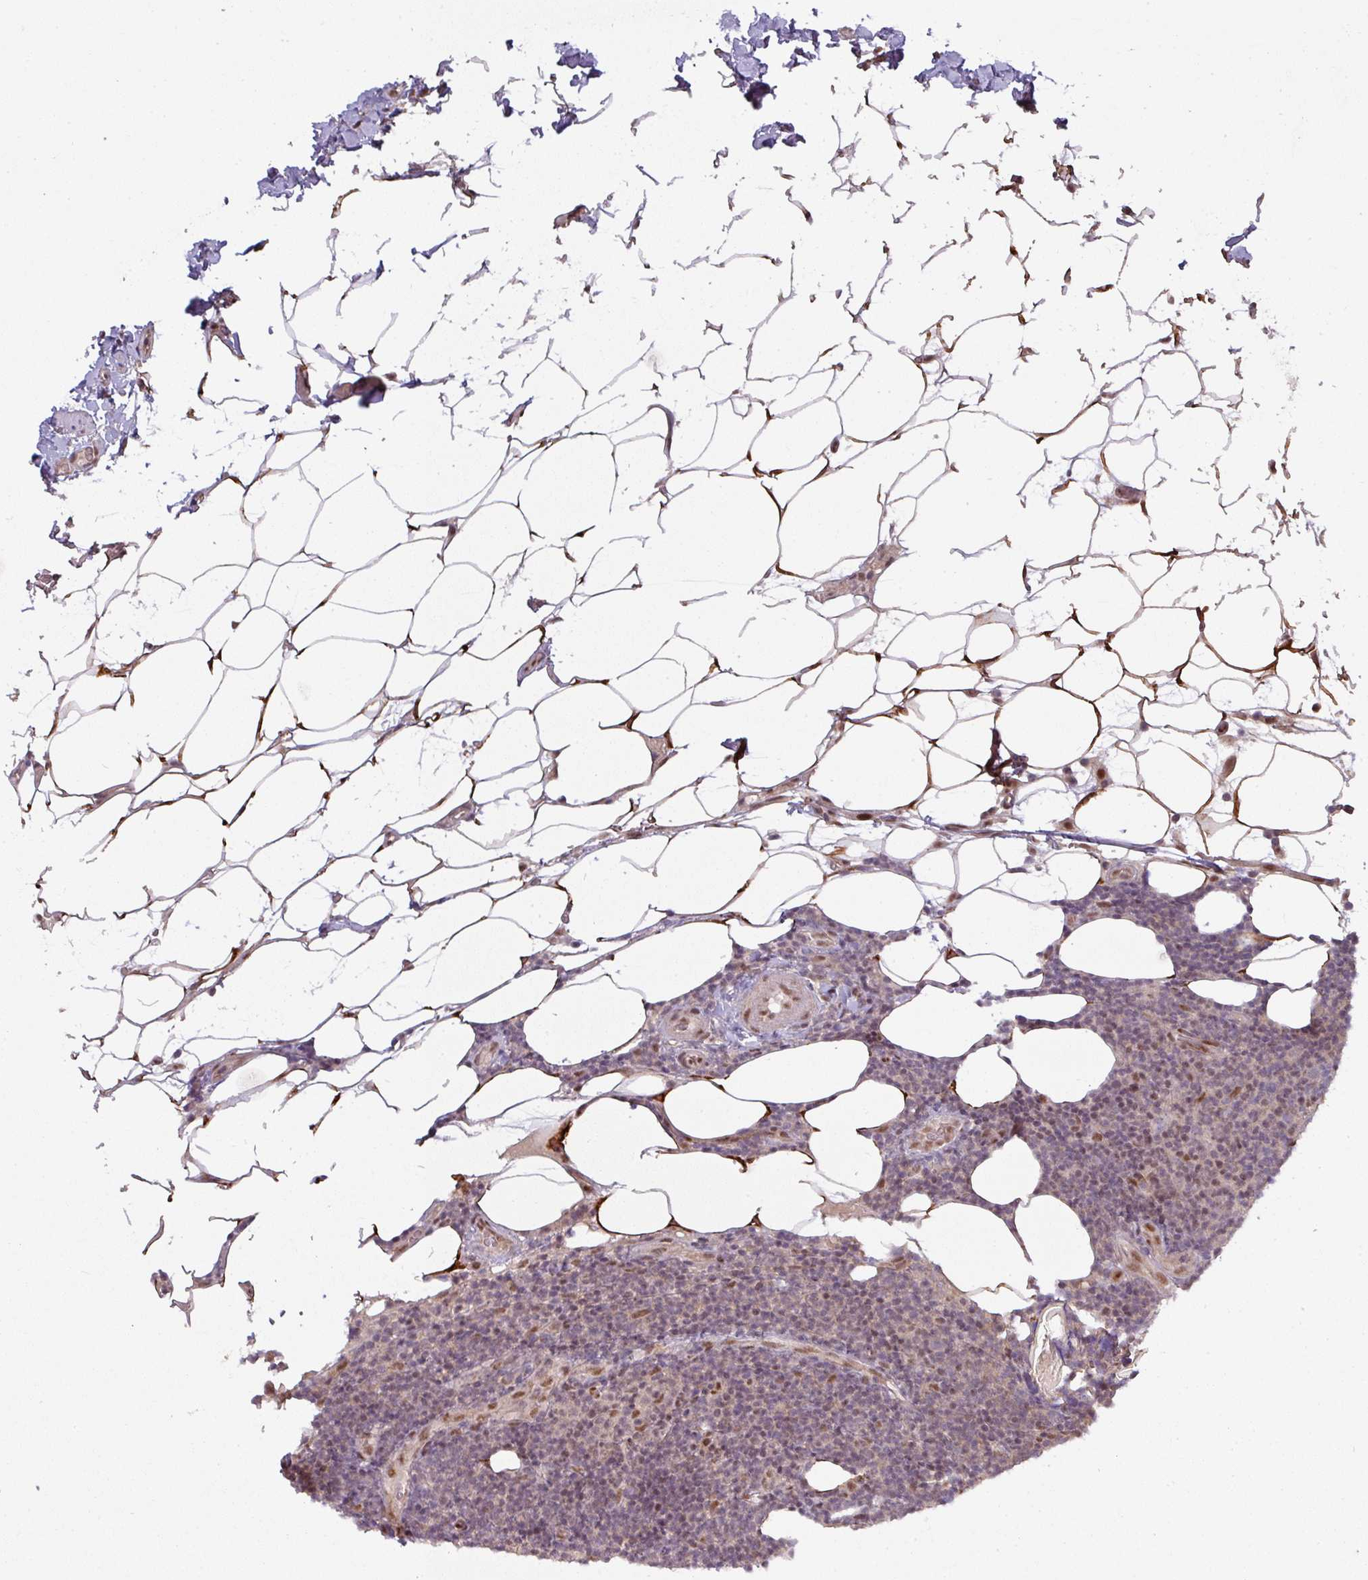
{"staining": {"intensity": "moderate", "quantity": "25%-75%", "location": "nuclear"}, "tissue": "lymphoma", "cell_type": "Tumor cells", "image_type": "cancer", "snomed": [{"axis": "morphology", "description": "Malignant lymphoma, non-Hodgkin's type, Low grade"}, {"axis": "topography", "description": "Lymph node"}], "caption": "Immunohistochemical staining of lymphoma shows medium levels of moderate nuclear expression in about 25%-75% of tumor cells. (DAB IHC with brightfield microscopy, high magnification).", "gene": "CIC", "patient": {"sex": "male", "age": 66}}